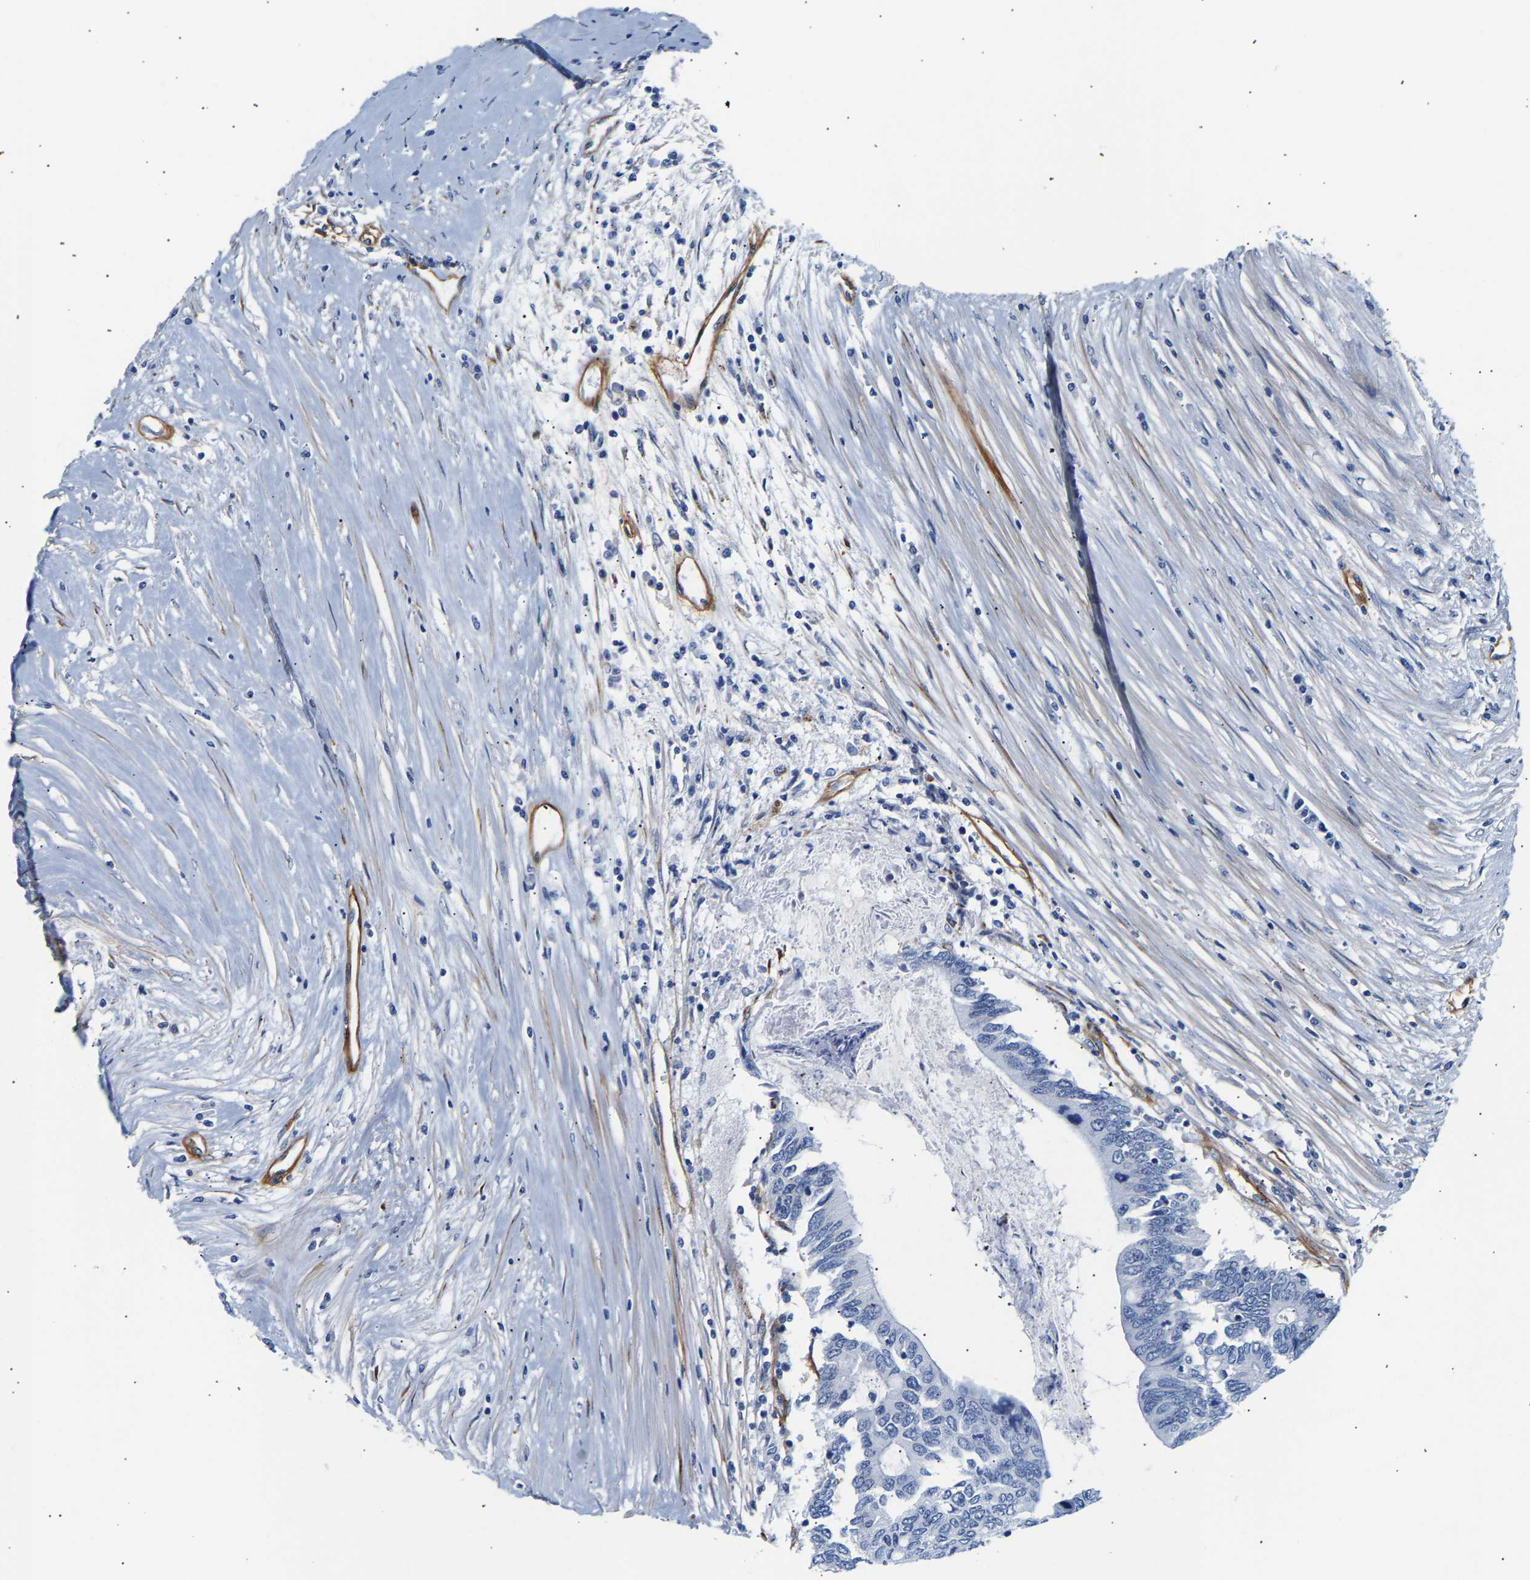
{"staining": {"intensity": "negative", "quantity": "none", "location": "none"}, "tissue": "colorectal cancer", "cell_type": "Tumor cells", "image_type": "cancer", "snomed": [{"axis": "morphology", "description": "Adenocarcinoma, NOS"}, {"axis": "topography", "description": "Rectum"}], "caption": "The photomicrograph exhibits no significant staining in tumor cells of adenocarcinoma (colorectal).", "gene": "IGFBP7", "patient": {"sex": "male", "age": 63}}